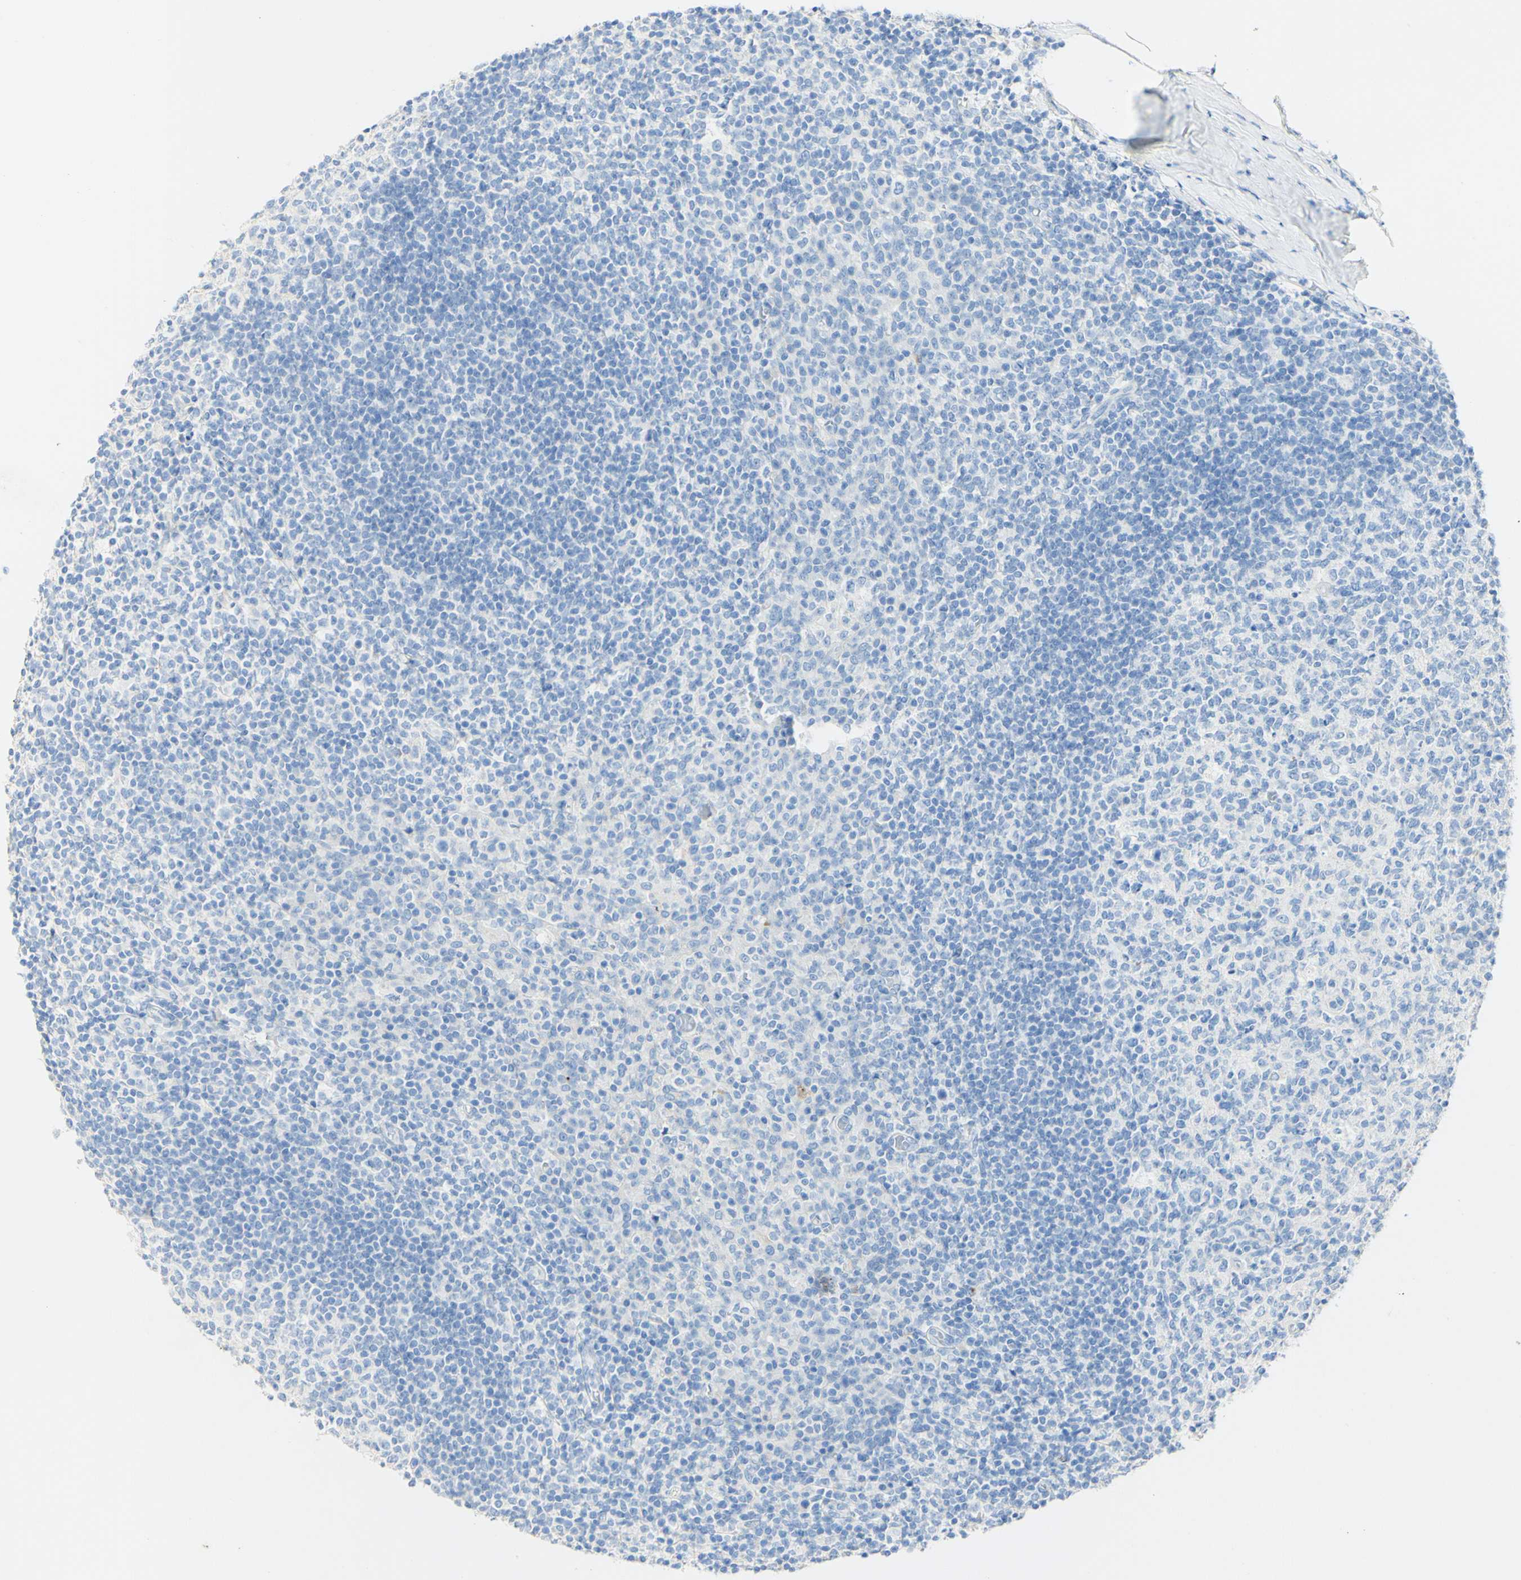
{"staining": {"intensity": "negative", "quantity": "none", "location": "none"}, "tissue": "tonsil", "cell_type": "Germinal center cells", "image_type": "normal", "snomed": [{"axis": "morphology", "description": "Normal tissue, NOS"}, {"axis": "topography", "description": "Tonsil"}], "caption": "Tonsil stained for a protein using immunohistochemistry (IHC) reveals no staining germinal center cells.", "gene": "PIGR", "patient": {"sex": "female", "age": 19}}